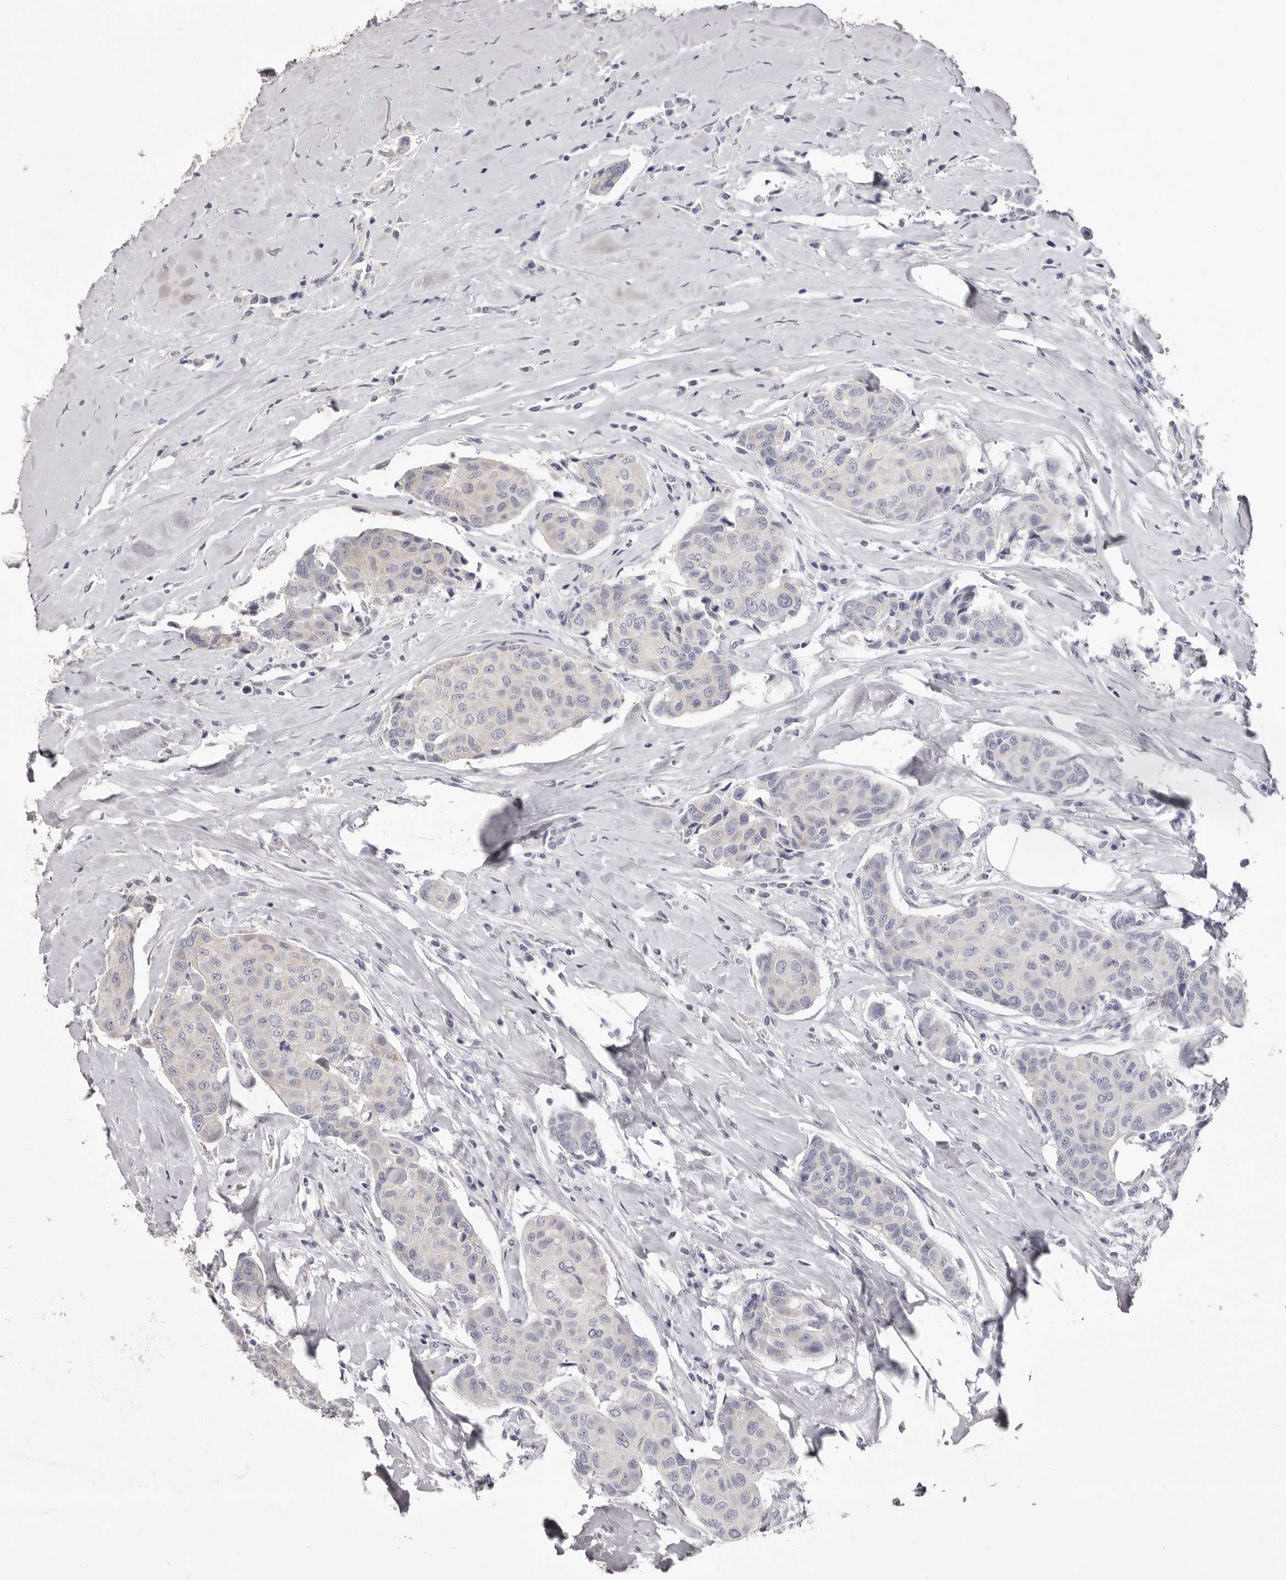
{"staining": {"intensity": "negative", "quantity": "none", "location": "none"}, "tissue": "breast cancer", "cell_type": "Tumor cells", "image_type": "cancer", "snomed": [{"axis": "morphology", "description": "Duct carcinoma"}, {"axis": "topography", "description": "Breast"}], "caption": "Tumor cells show no significant protein expression in breast cancer.", "gene": "TBC1D8B", "patient": {"sex": "female", "age": 80}}